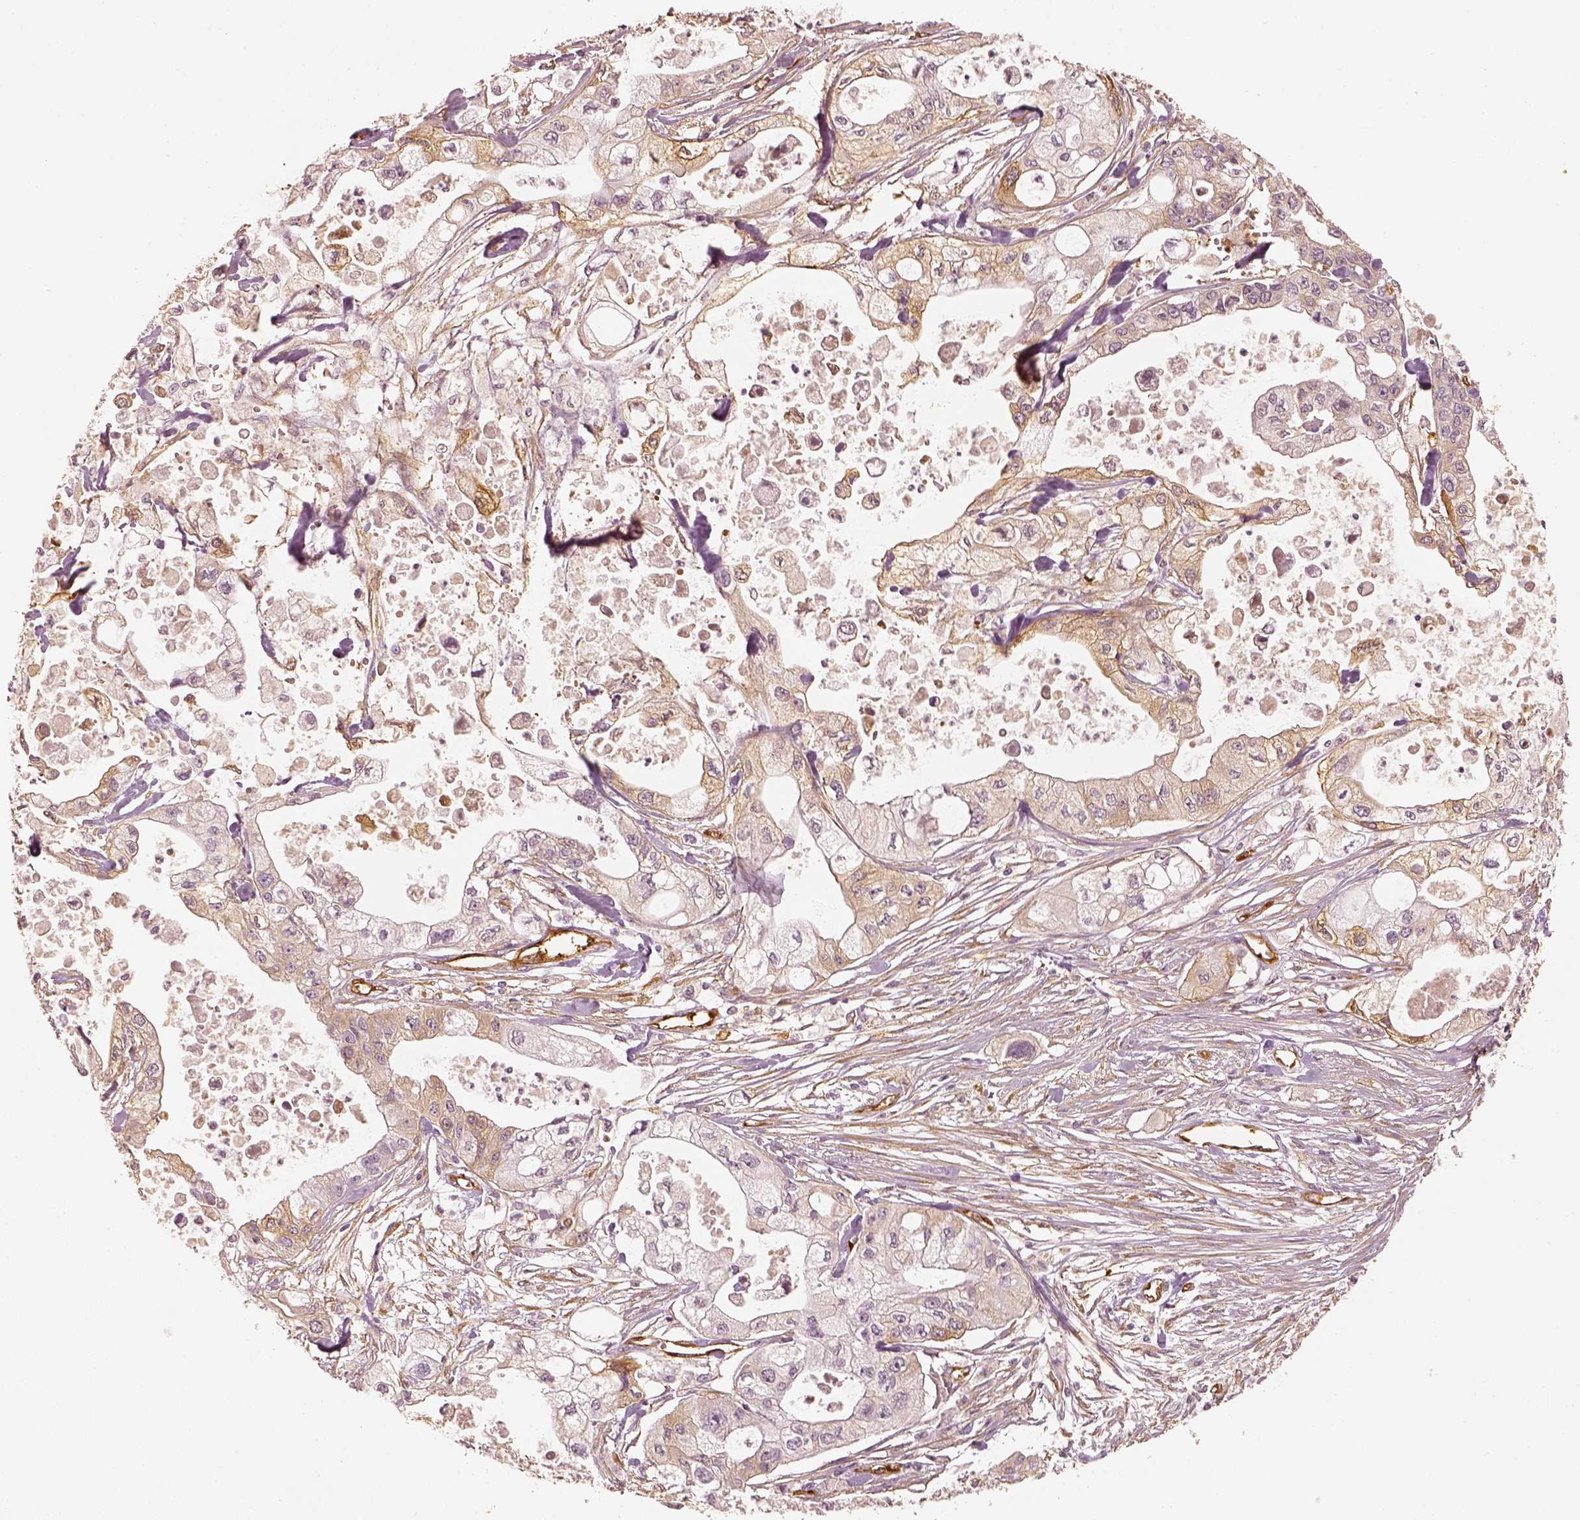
{"staining": {"intensity": "weak", "quantity": "25%-75%", "location": "cytoplasmic/membranous"}, "tissue": "pancreatic cancer", "cell_type": "Tumor cells", "image_type": "cancer", "snomed": [{"axis": "morphology", "description": "Adenocarcinoma, NOS"}, {"axis": "topography", "description": "Pancreas"}], "caption": "Brown immunohistochemical staining in human pancreatic cancer displays weak cytoplasmic/membranous staining in about 25%-75% of tumor cells. Nuclei are stained in blue.", "gene": "FSCN1", "patient": {"sex": "male", "age": 70}}